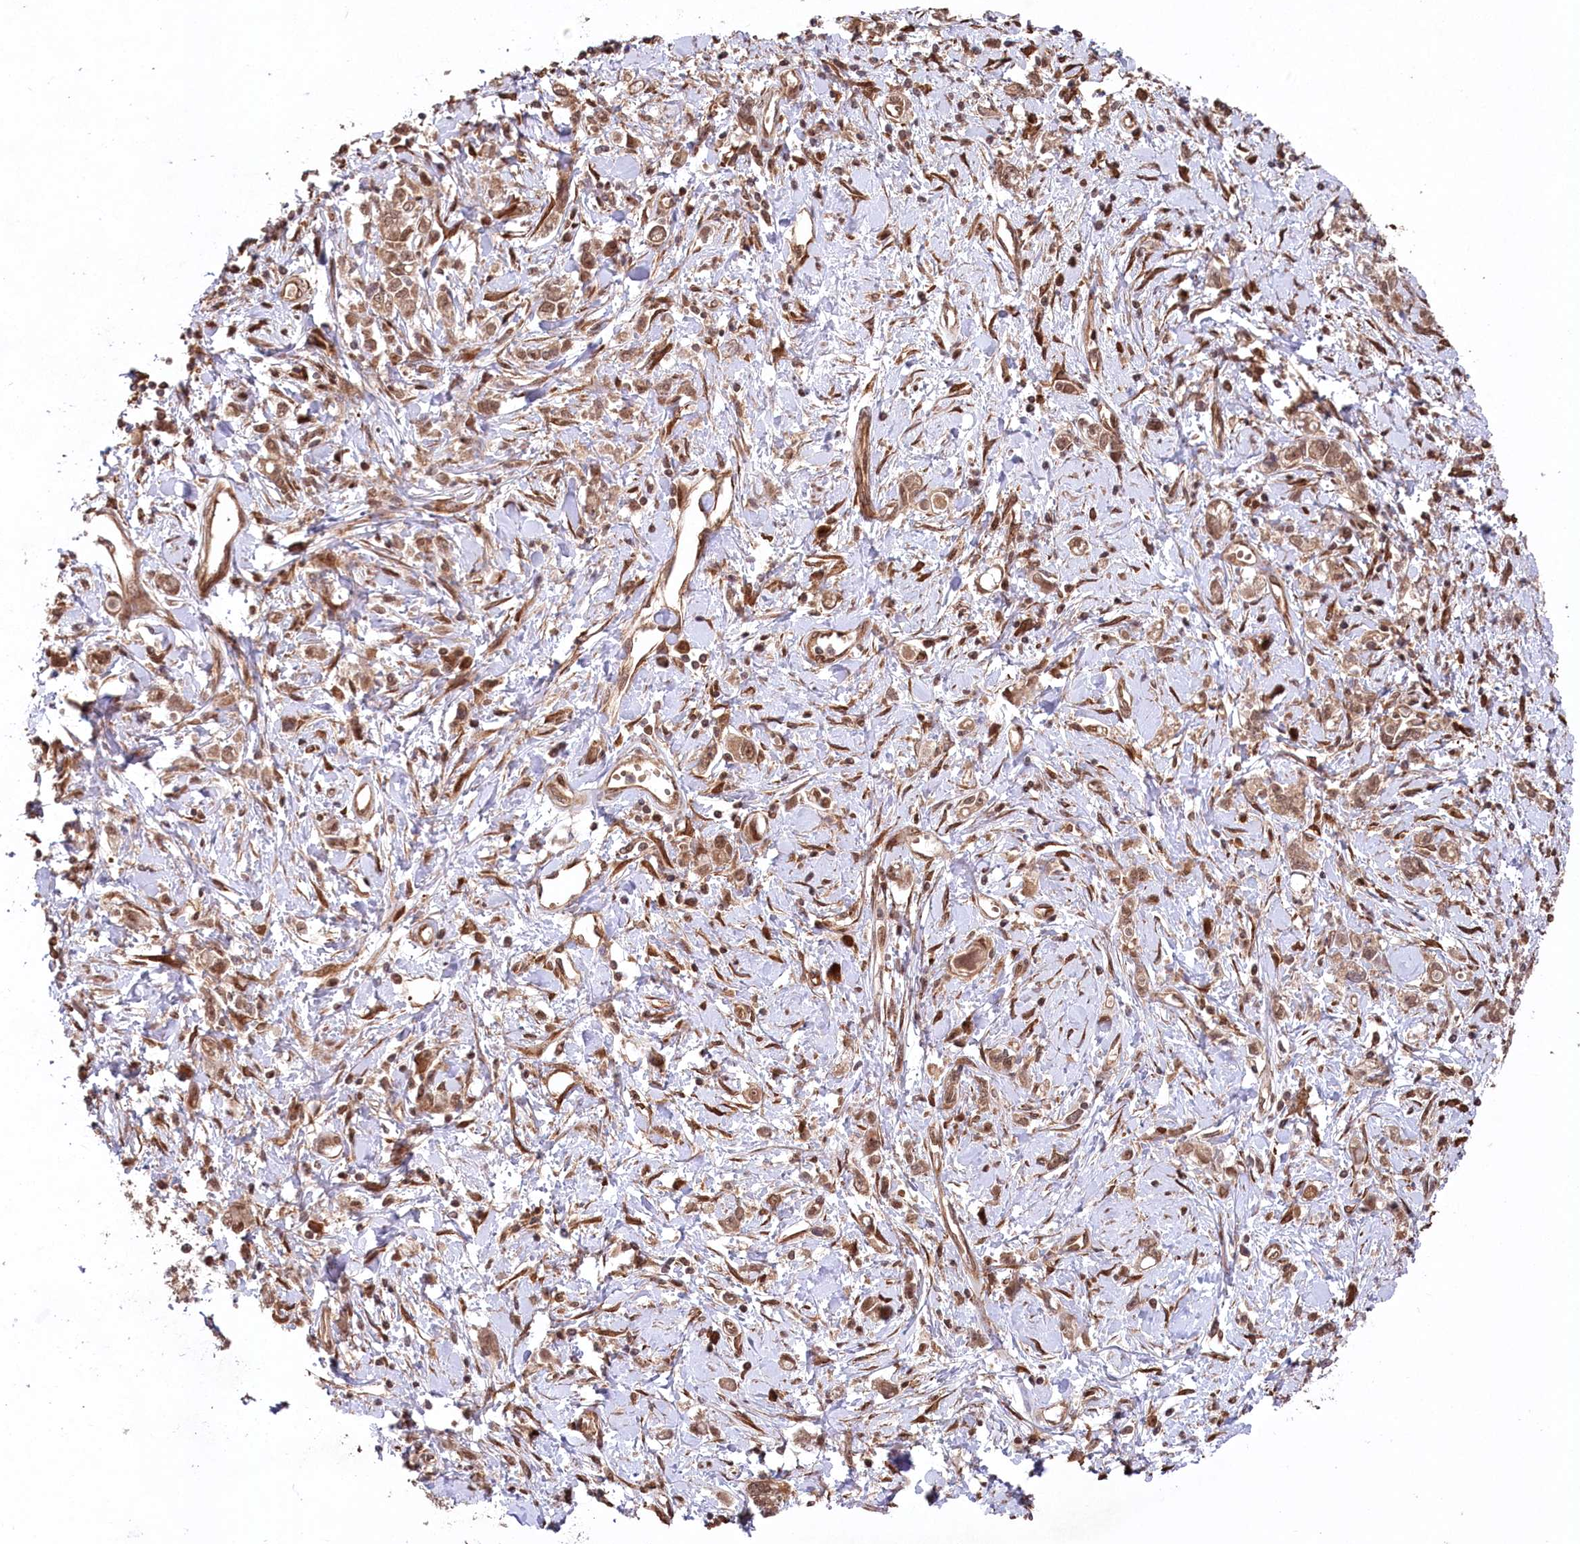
{"staining": {"intensity": "moderate", "quantity": ">75%", "location": "cytoplasmic/membranous,nuclear"}, "tissue": "stomach cancer", "cell_type": "Tumor cells", "image_type": "cancer", "snomed": [{"axis": "morphology", "description": "Adenocarcinoma, NOS"}, {"axis": "topography", "description": "Stomach"}], "caption": "Moderate cytoplasmic/membranous and nuclear protein positivity is identified in approximately >75% of tumor cells in stomach cancer.", "gene": "PSMA1", "patient": {"sex": "female", "age": 76}}